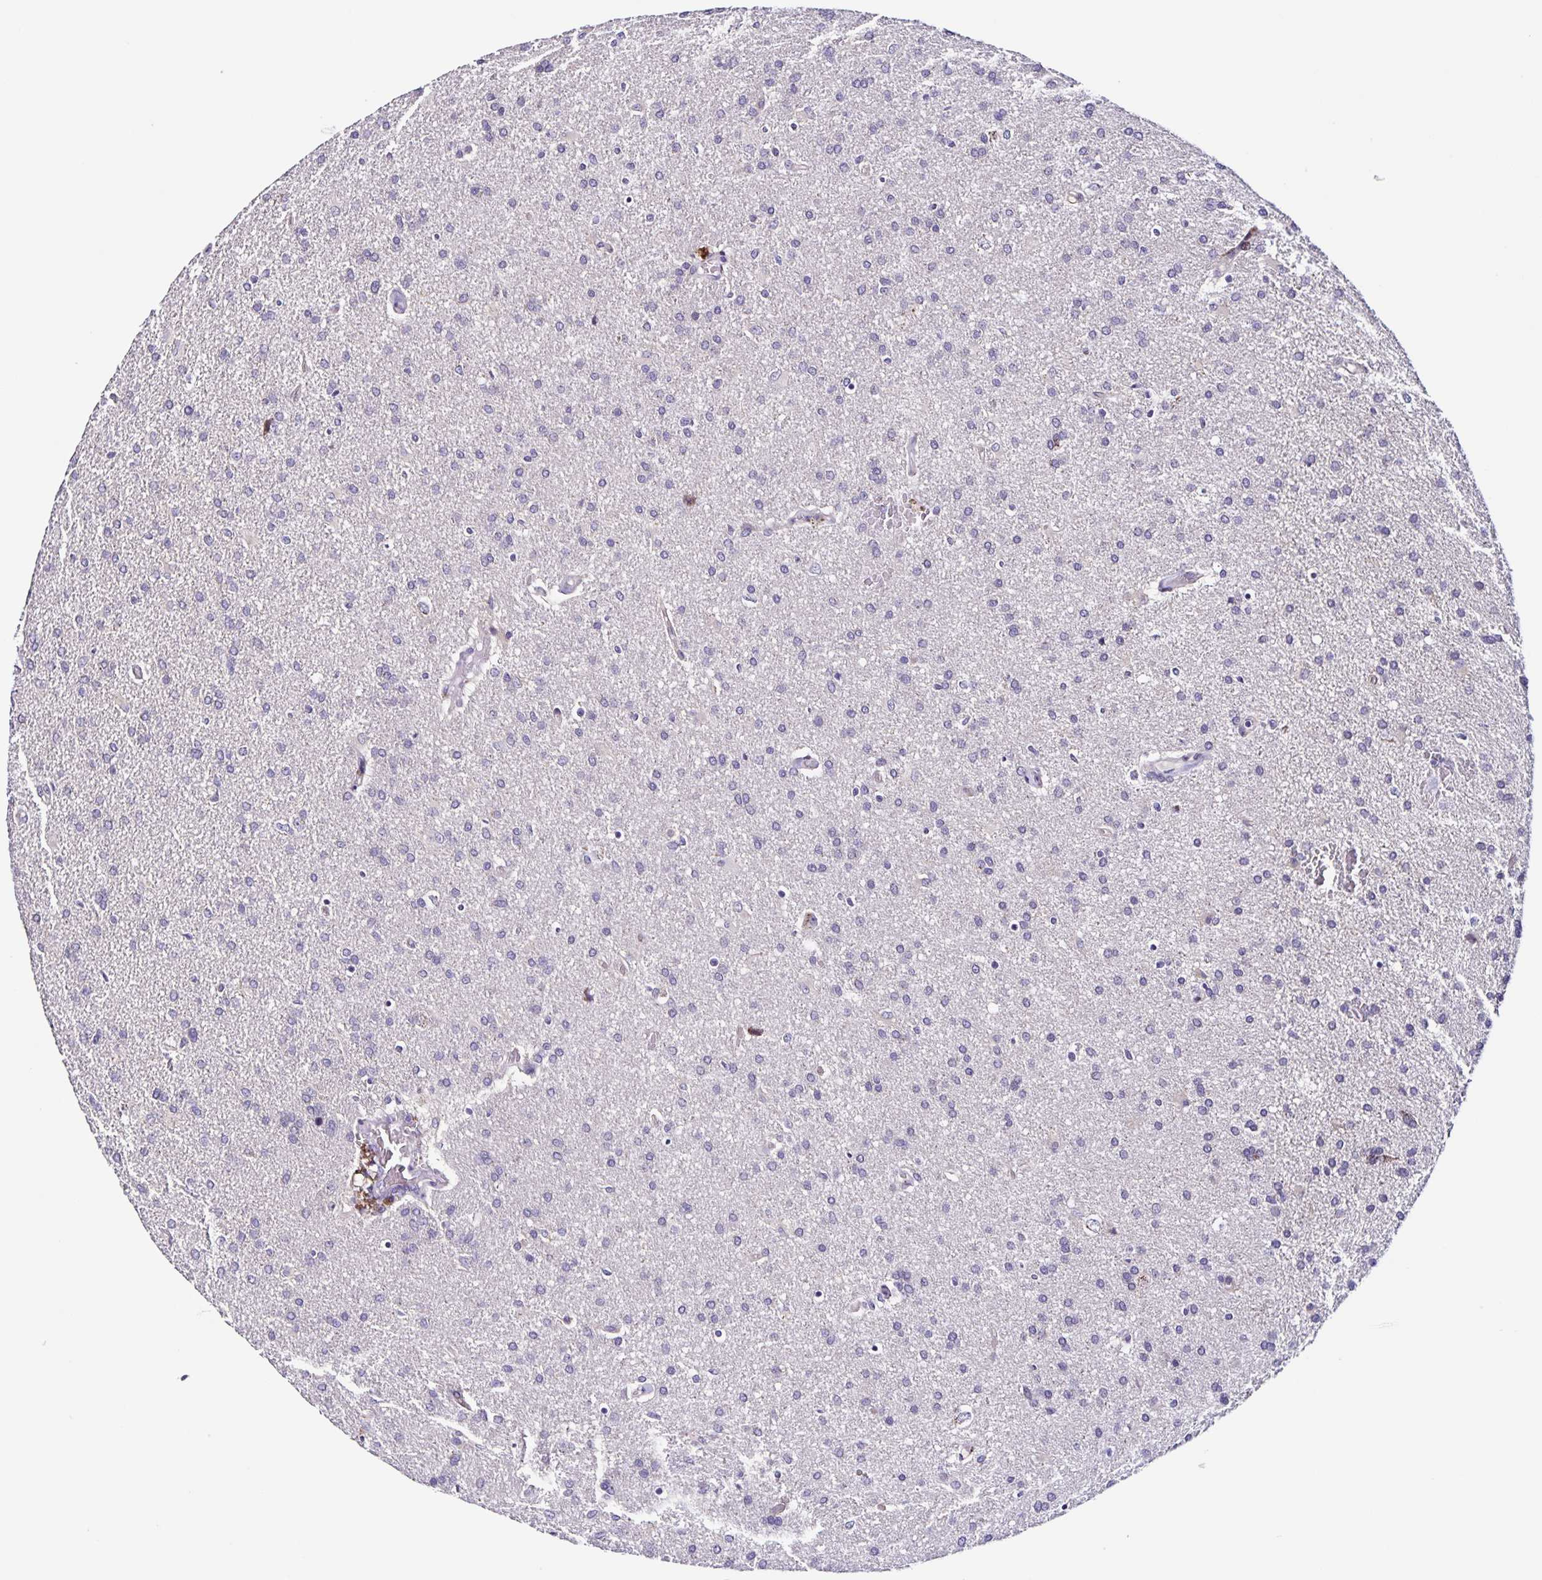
{"staining": {"intensity": "negative", "quantity": "none", "location": "none"}, "tissue": "glioma", "cell_type": "Tumor cells", "image_type": "cancer", "snomed": [{"axis": "morphology", "description": "Glioma, malignant, High grade"}, {"axis": "topography", "description": "Brain"}], "caption": "DAB (3,3'-diaminobenzidine) immunohistochemical staining of glioma shows no significant expression in tumor cells.", "gene": "RNFT2", "patient": {"sex": "male", "age": 68}}